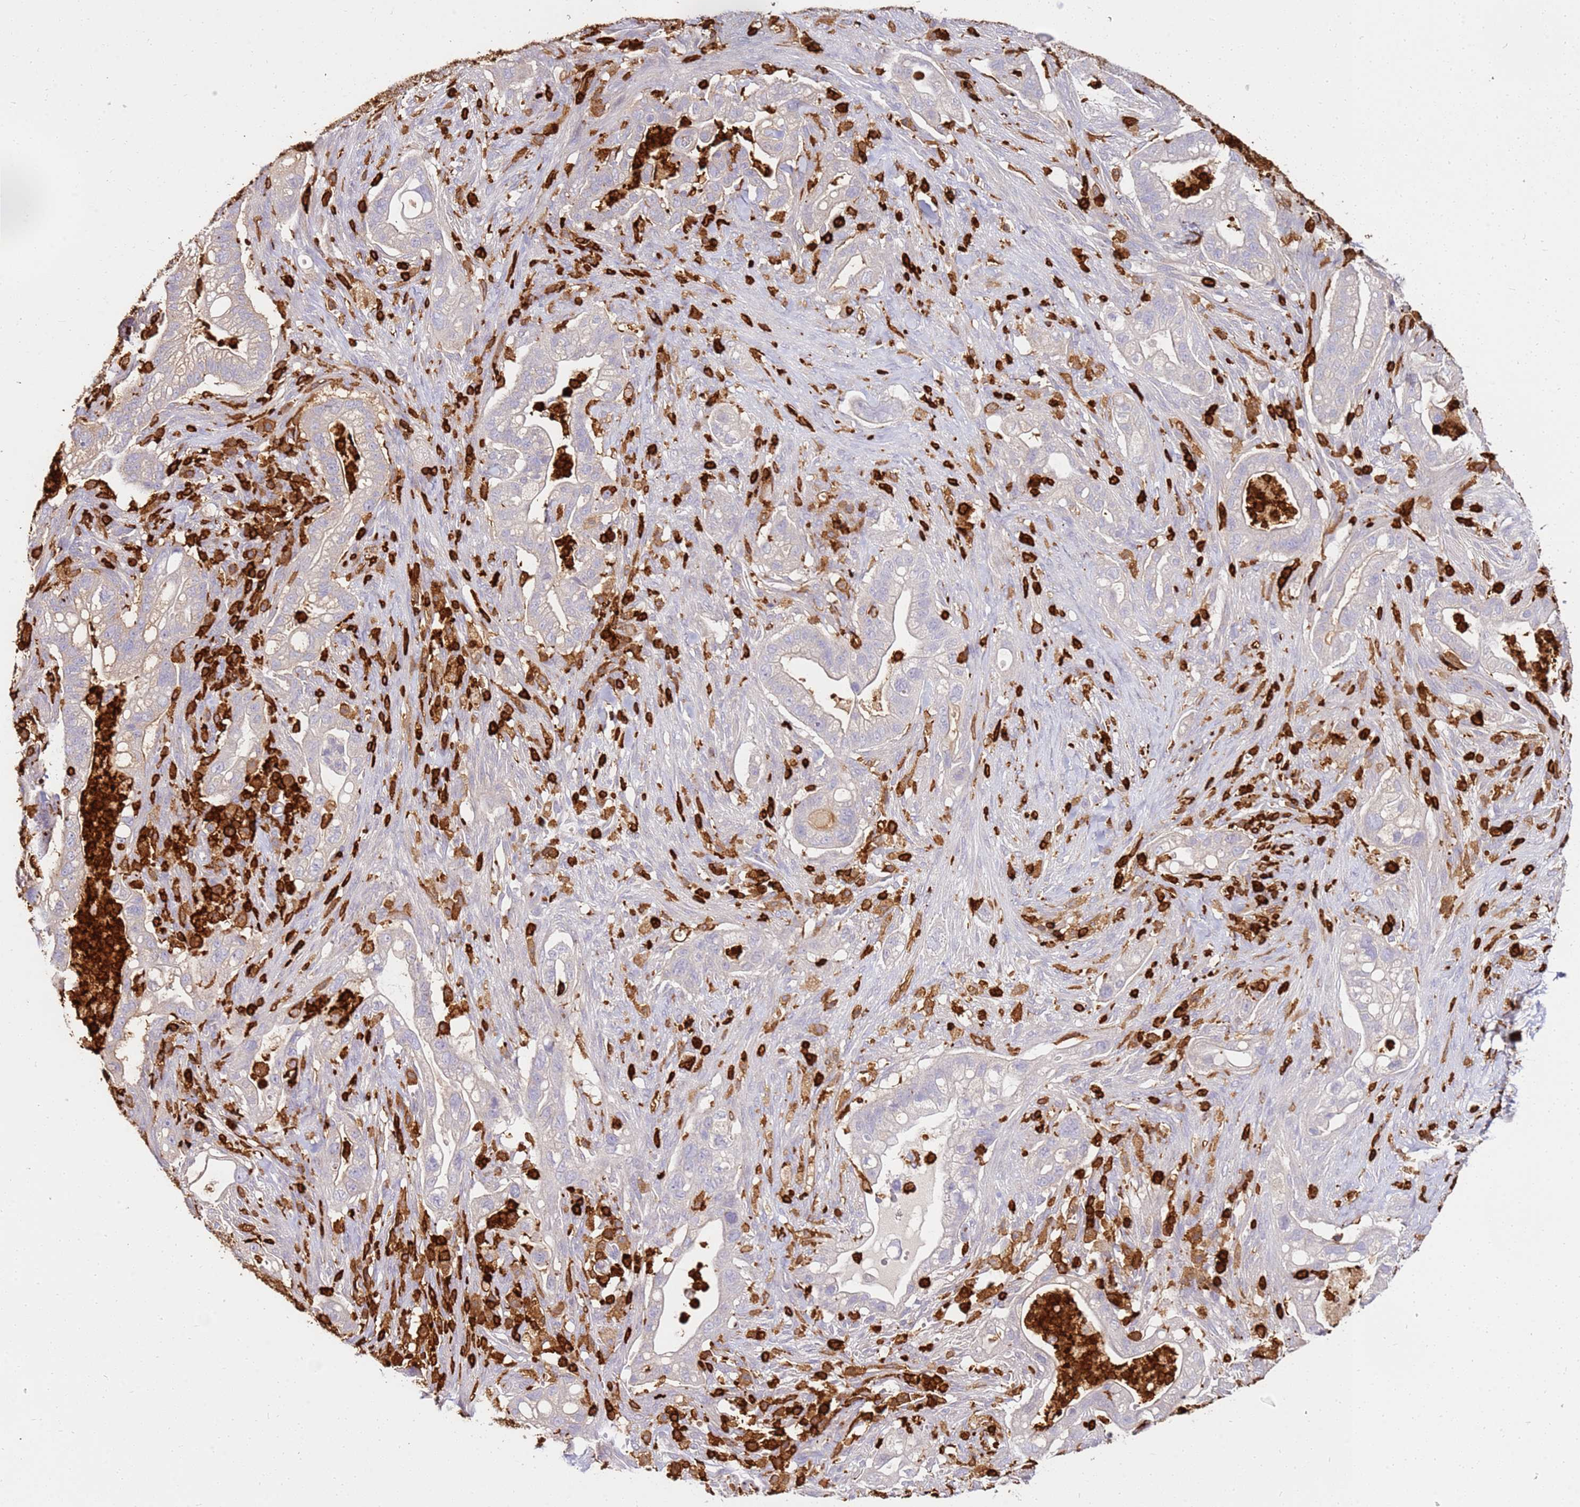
{"staining": {"intensity": "weak", "quantity": "<25%", "location": "cytoplasmic/membranous"}, "tissue": "pancreatic cancer", "cell_type": "Tumor cells", "image_type": "cancer", "snomed": [{"axis": "morphology", "description": "Adenocarcinoma, NOS"}, {"axis": "topography", "description": "Pancreas"}], "caption": "A photomicrograph of pancreatic cancer stained for a protein reveals no brown staining in tumor cells. (Brightfield microscopy of DAB immunohistochemistry at high magnification).", "gene": "CORO1A", "patient": {"sex": "male", "age": 44}}